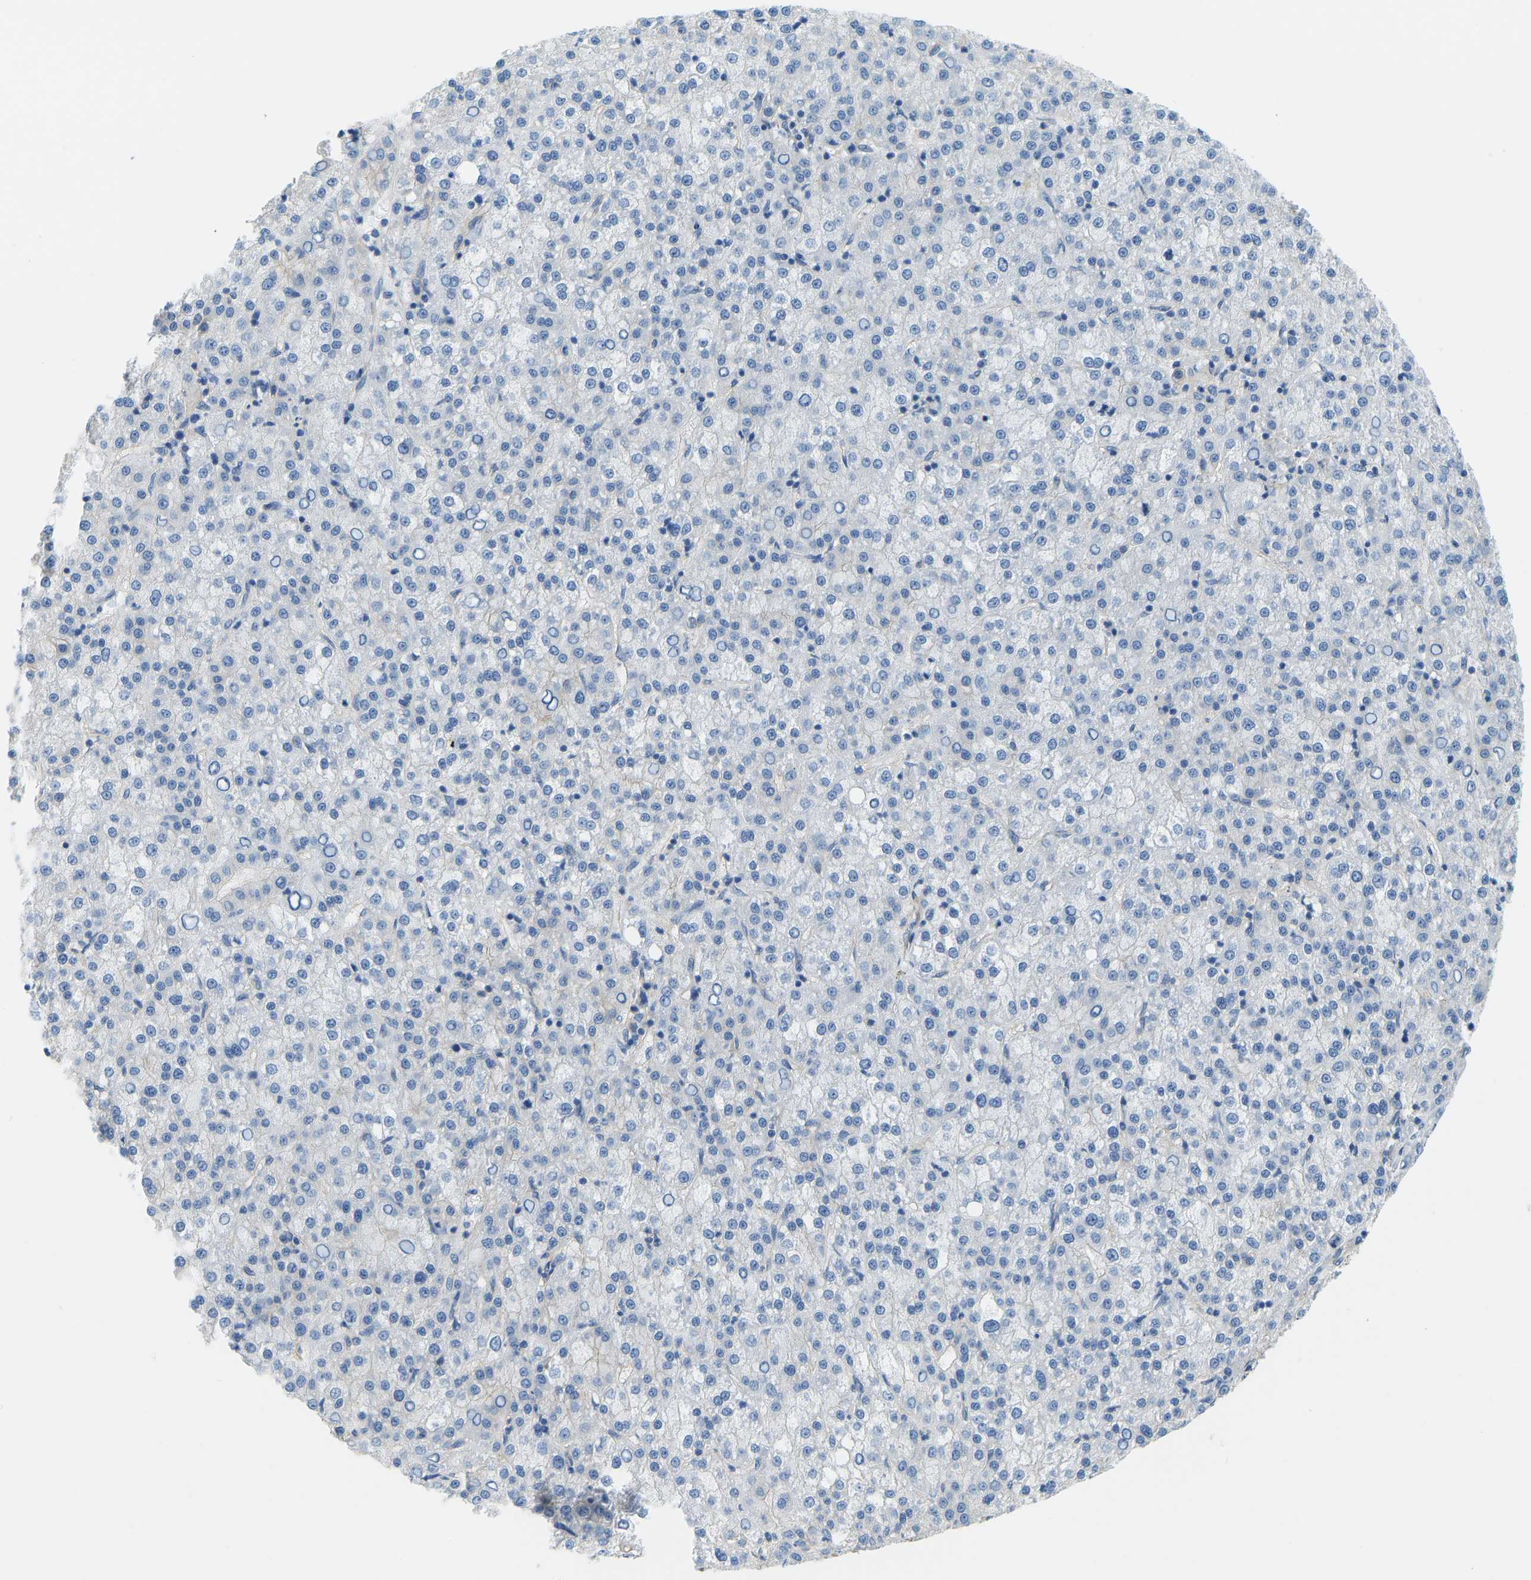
{"staining": {"intensity": "negative", "quantity": "none", "location": "none"}, "tissue": "liver cancer", "cell_type": "Tumor cells", "image_type": "cancer", "snomed": [{"axis": "morphology", "description": "Carcinoma, Hepatocellular, NOS"}, {"axis": "topography", "description": "Liver"}], "caption": "Tumor cells are negative for protein expression in human liver hepatocellular carcinoma. (DAB immunohistochemistry with hematoxylin counter stain).", "gene": "CHAD", "patient": {"sex": "female", "age": 58}}